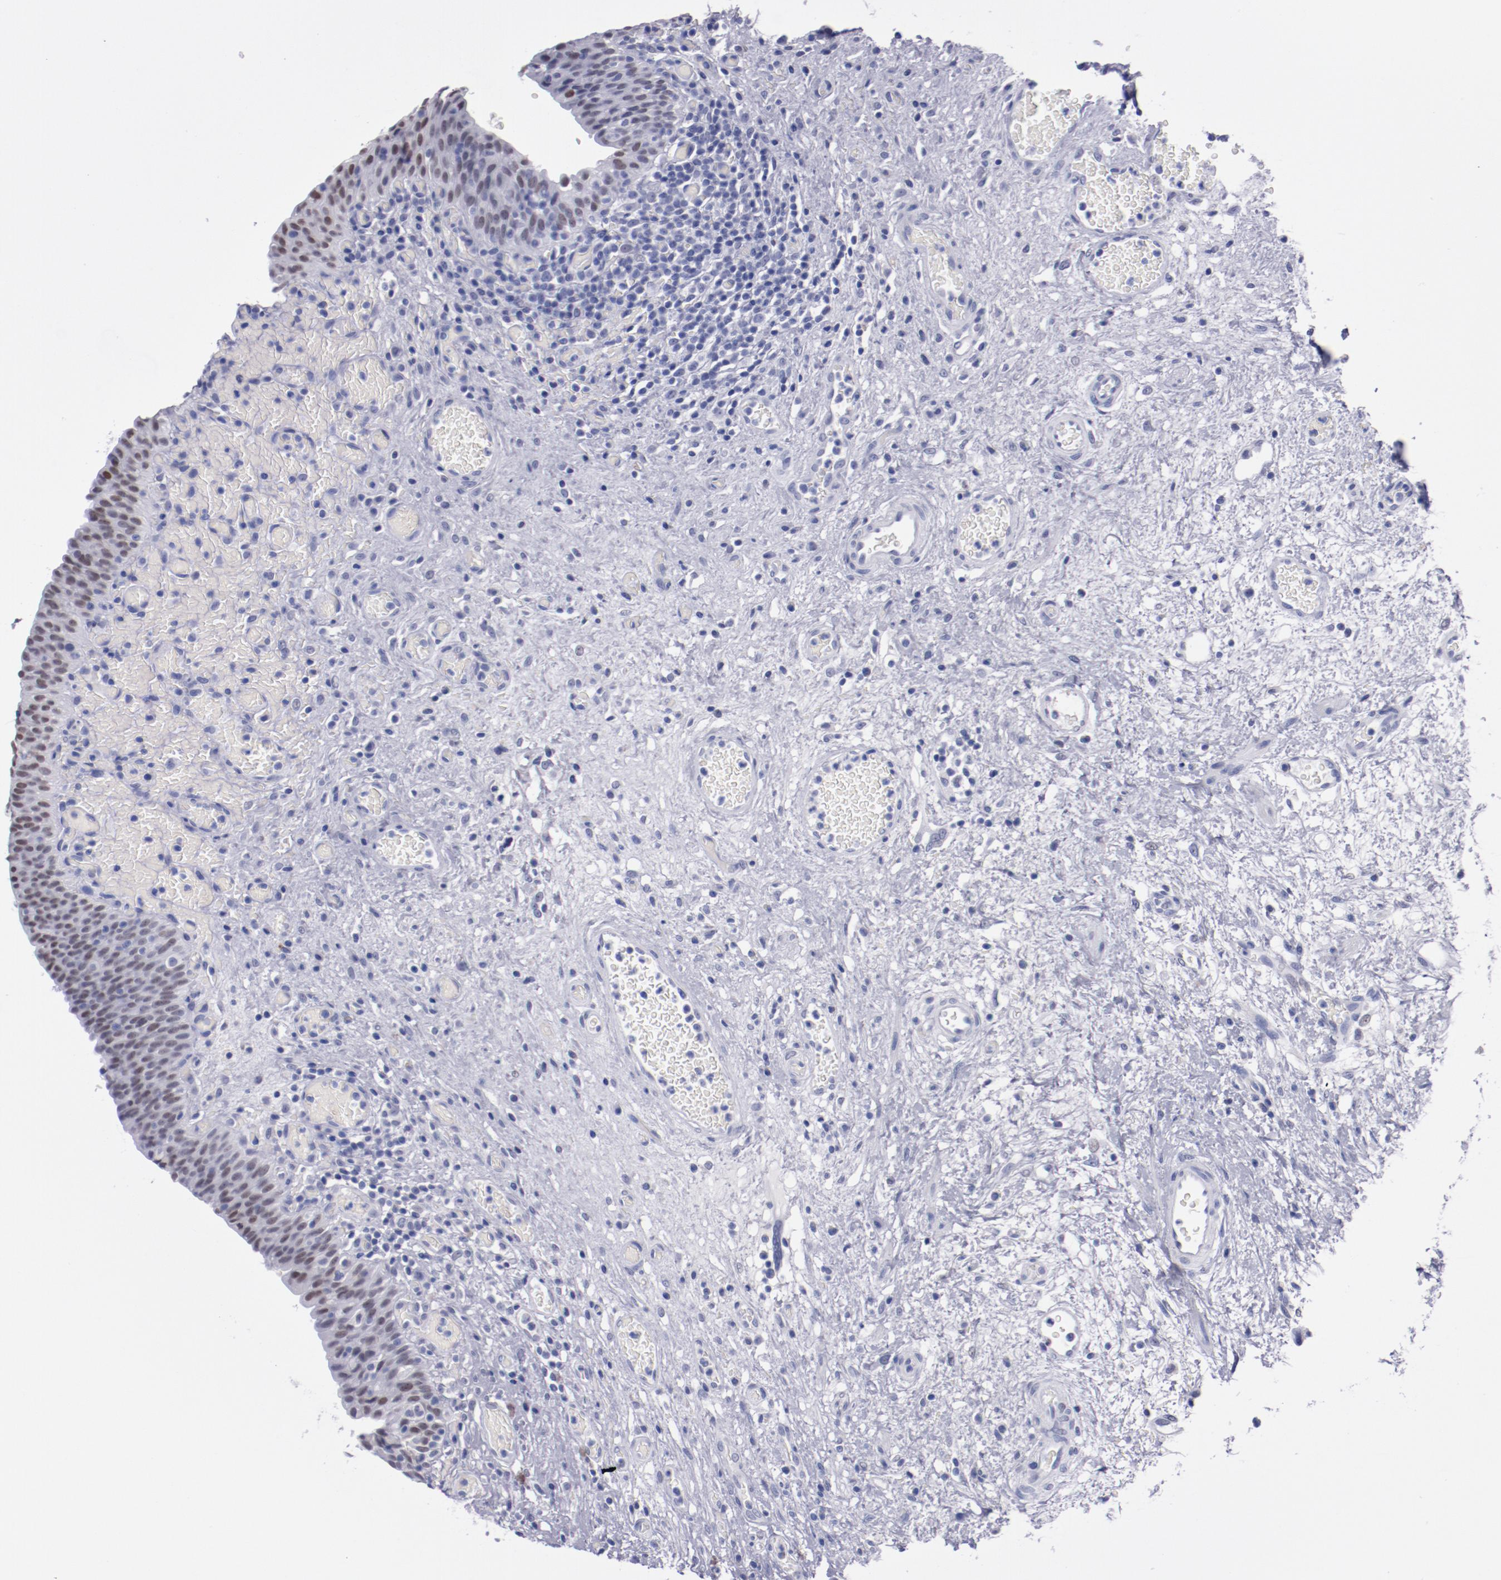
{"staining": {"intensity": "weak", "quantity": "<25%", "location": "nuclear"}, "tissue": "urinary bladder", "cell_type": "Urothelial cells", "image_type": "normal", "snomed": [{"axis": "morphology", "description": "Normal tissue, NOS"}, {"axis": "morphology", "description": "Urothelial carcinoma, High grade"}, {"axis": "topography", "description": "Urinary bladder"}], "caption": "The micrograph displays no staining of urothelial cells in benign urinary bladder.", "gene": "HNF1B", "patient": {"sex": "male", "age": 51}}